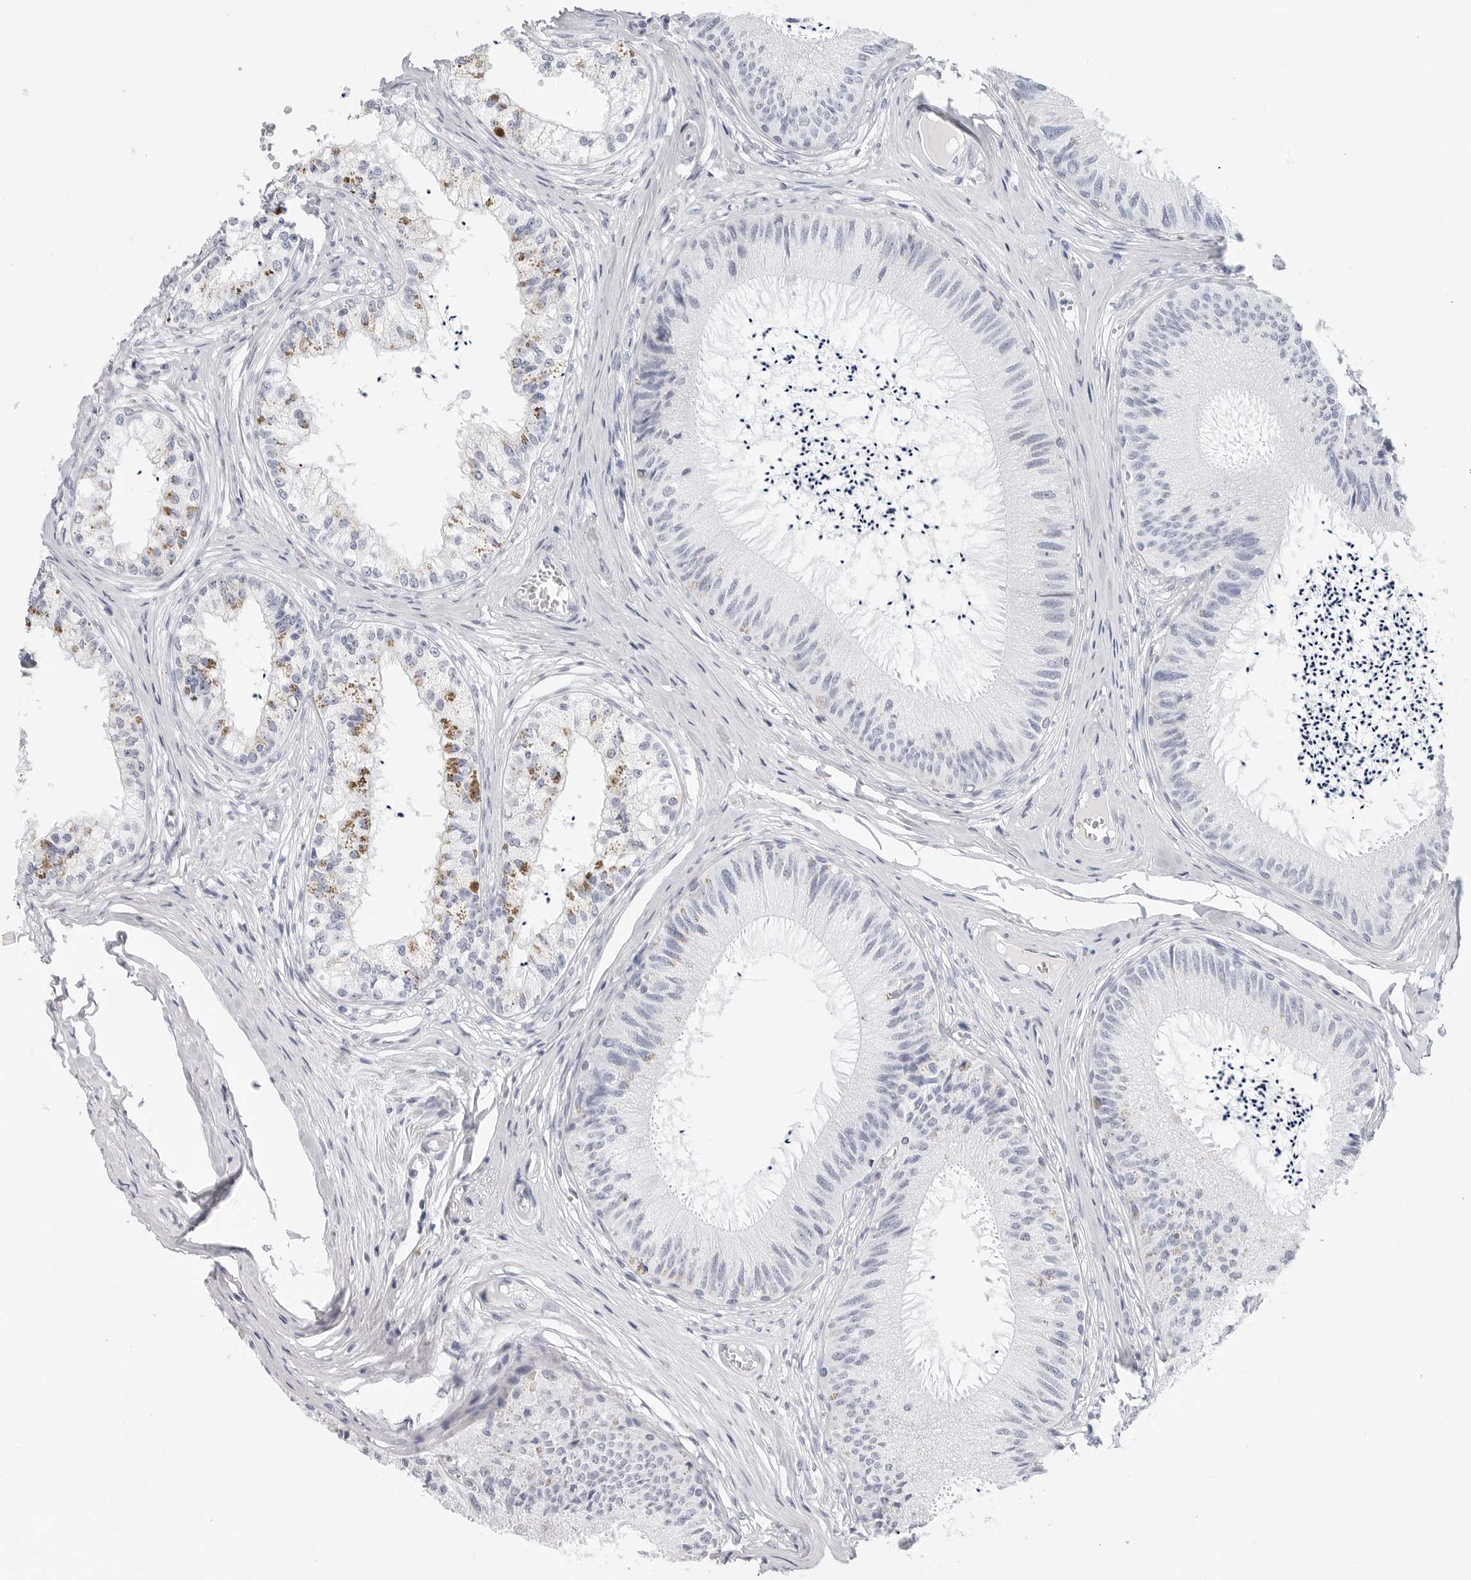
{"staining": {"intensity": "negative", "quantity": "none", "location": "none"}, "tissue": "epididymis", "cell_type": "Glandular cells", "image_type": "normal", "snomed": [{"axis": "morphology", "description": "Normal tissue, NOS"}, {"axis": "topography", "description": "Epididymis"}], "caption": "Glandular cells show no significant positivity in benign epididymis. (DAB (3,3'-diaminobenzidine) immunohistochemistry visualized using brightfield microscopy, high magnification).", "gene": "SLC19A1", "patient": {"sex": "male", "age": 79}}